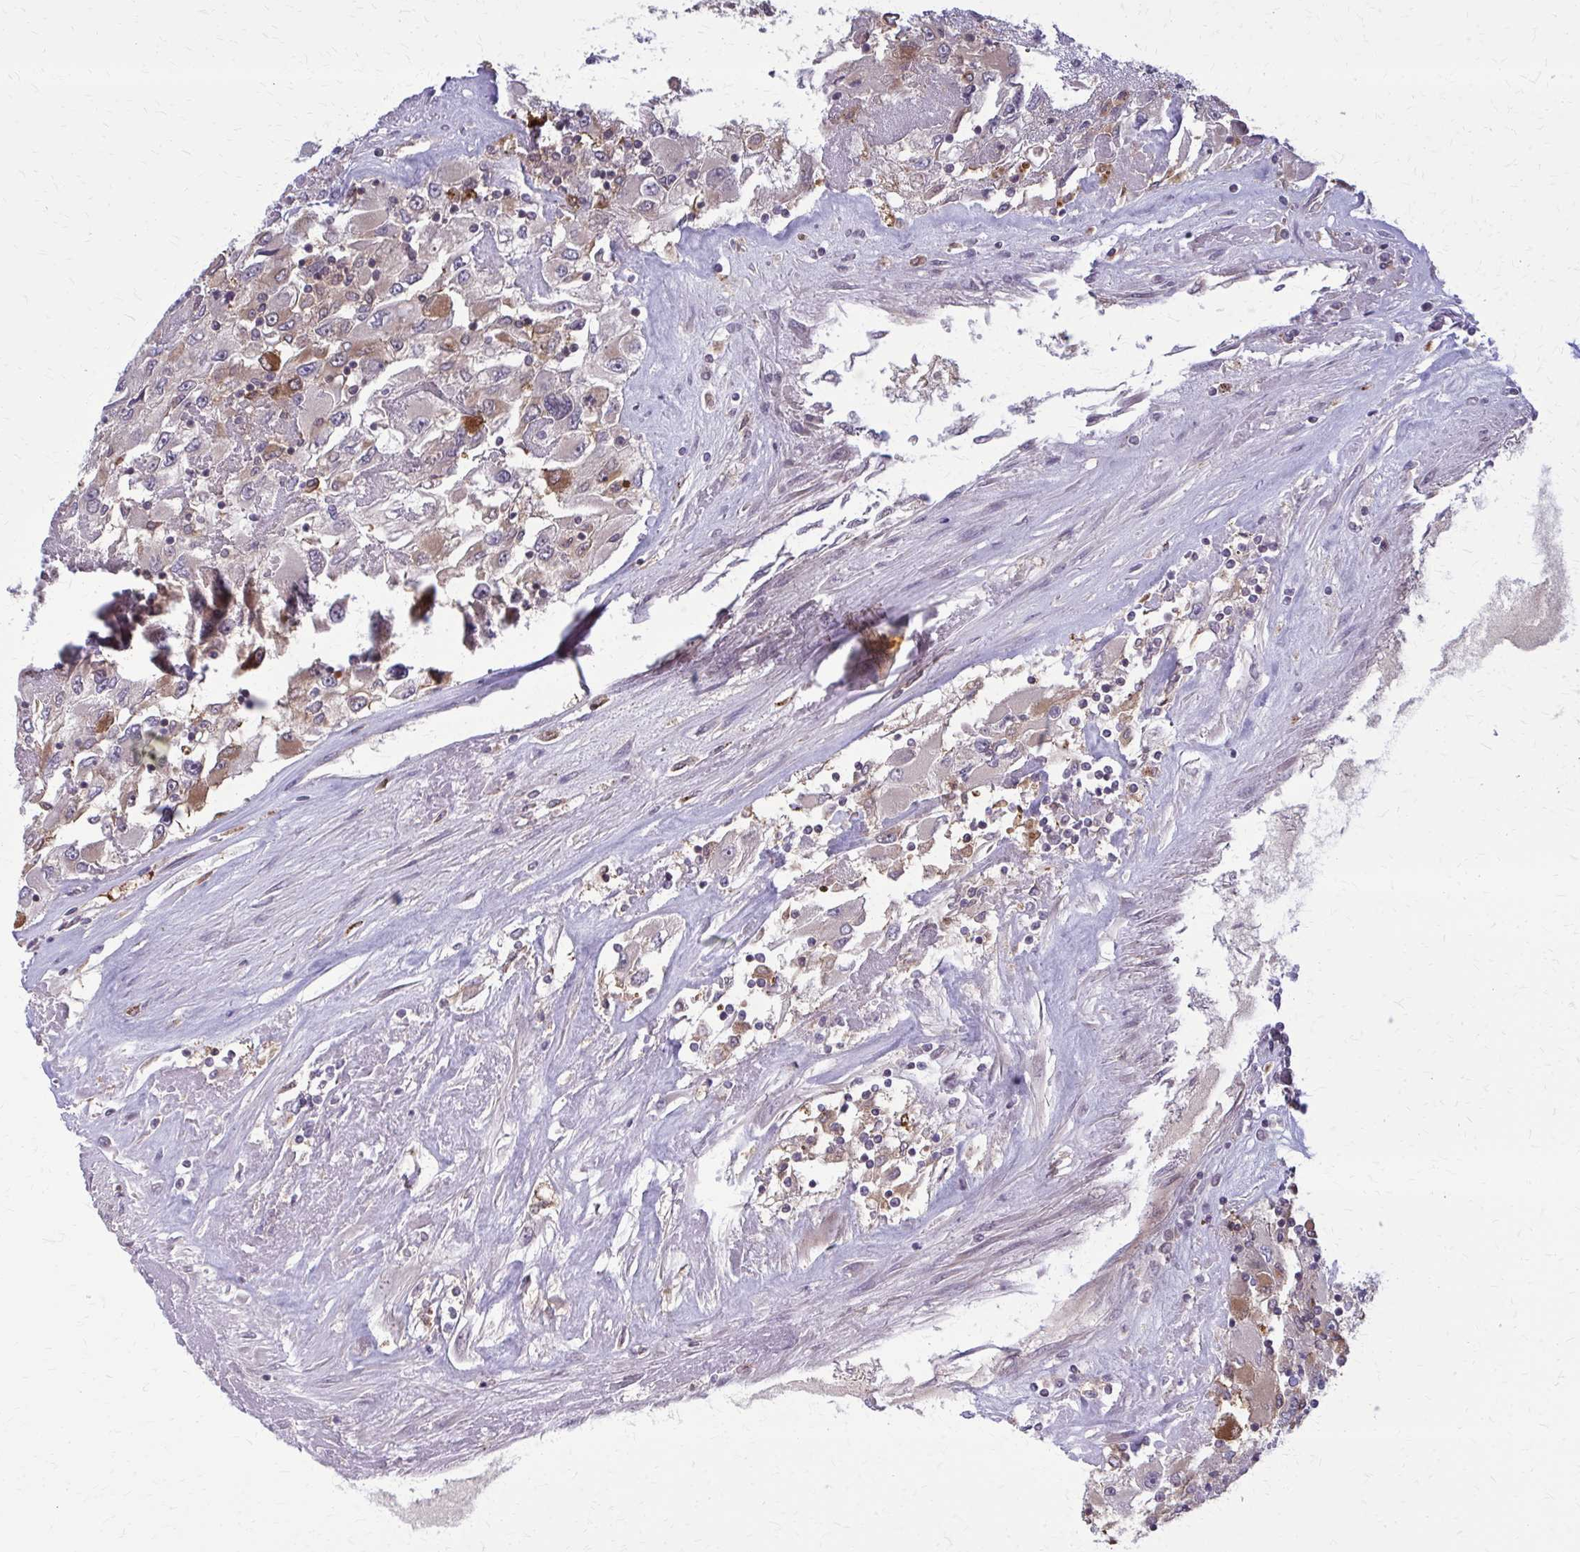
{"staining": {"intensity": "weak", "quantity": "25%-75%", "location": "cytoplasmic/membranous"}, "tissue": "renal cancer", "cell_type": "Tumor cells", "image_type": "cancer", "snomed": [{"axis": "morphology", "description": "Adenocarcinoma, NOS"}, {"axis": "topography", "description": "Kidney"}], "caption": "IHC staining of renal adenocarcinoma, which reveals low levels of weak cytoplasmic/membranous staining in about 25%-75% of tumor cells indicating weak cytoplasmic/membranous protein positivity. The staining was performed using DAB (brown) for protein detection and nuclei were counterstained in hematoxylin (blue).", "gene": "DBI", "patient": {"sex": "female", "age": 52}}